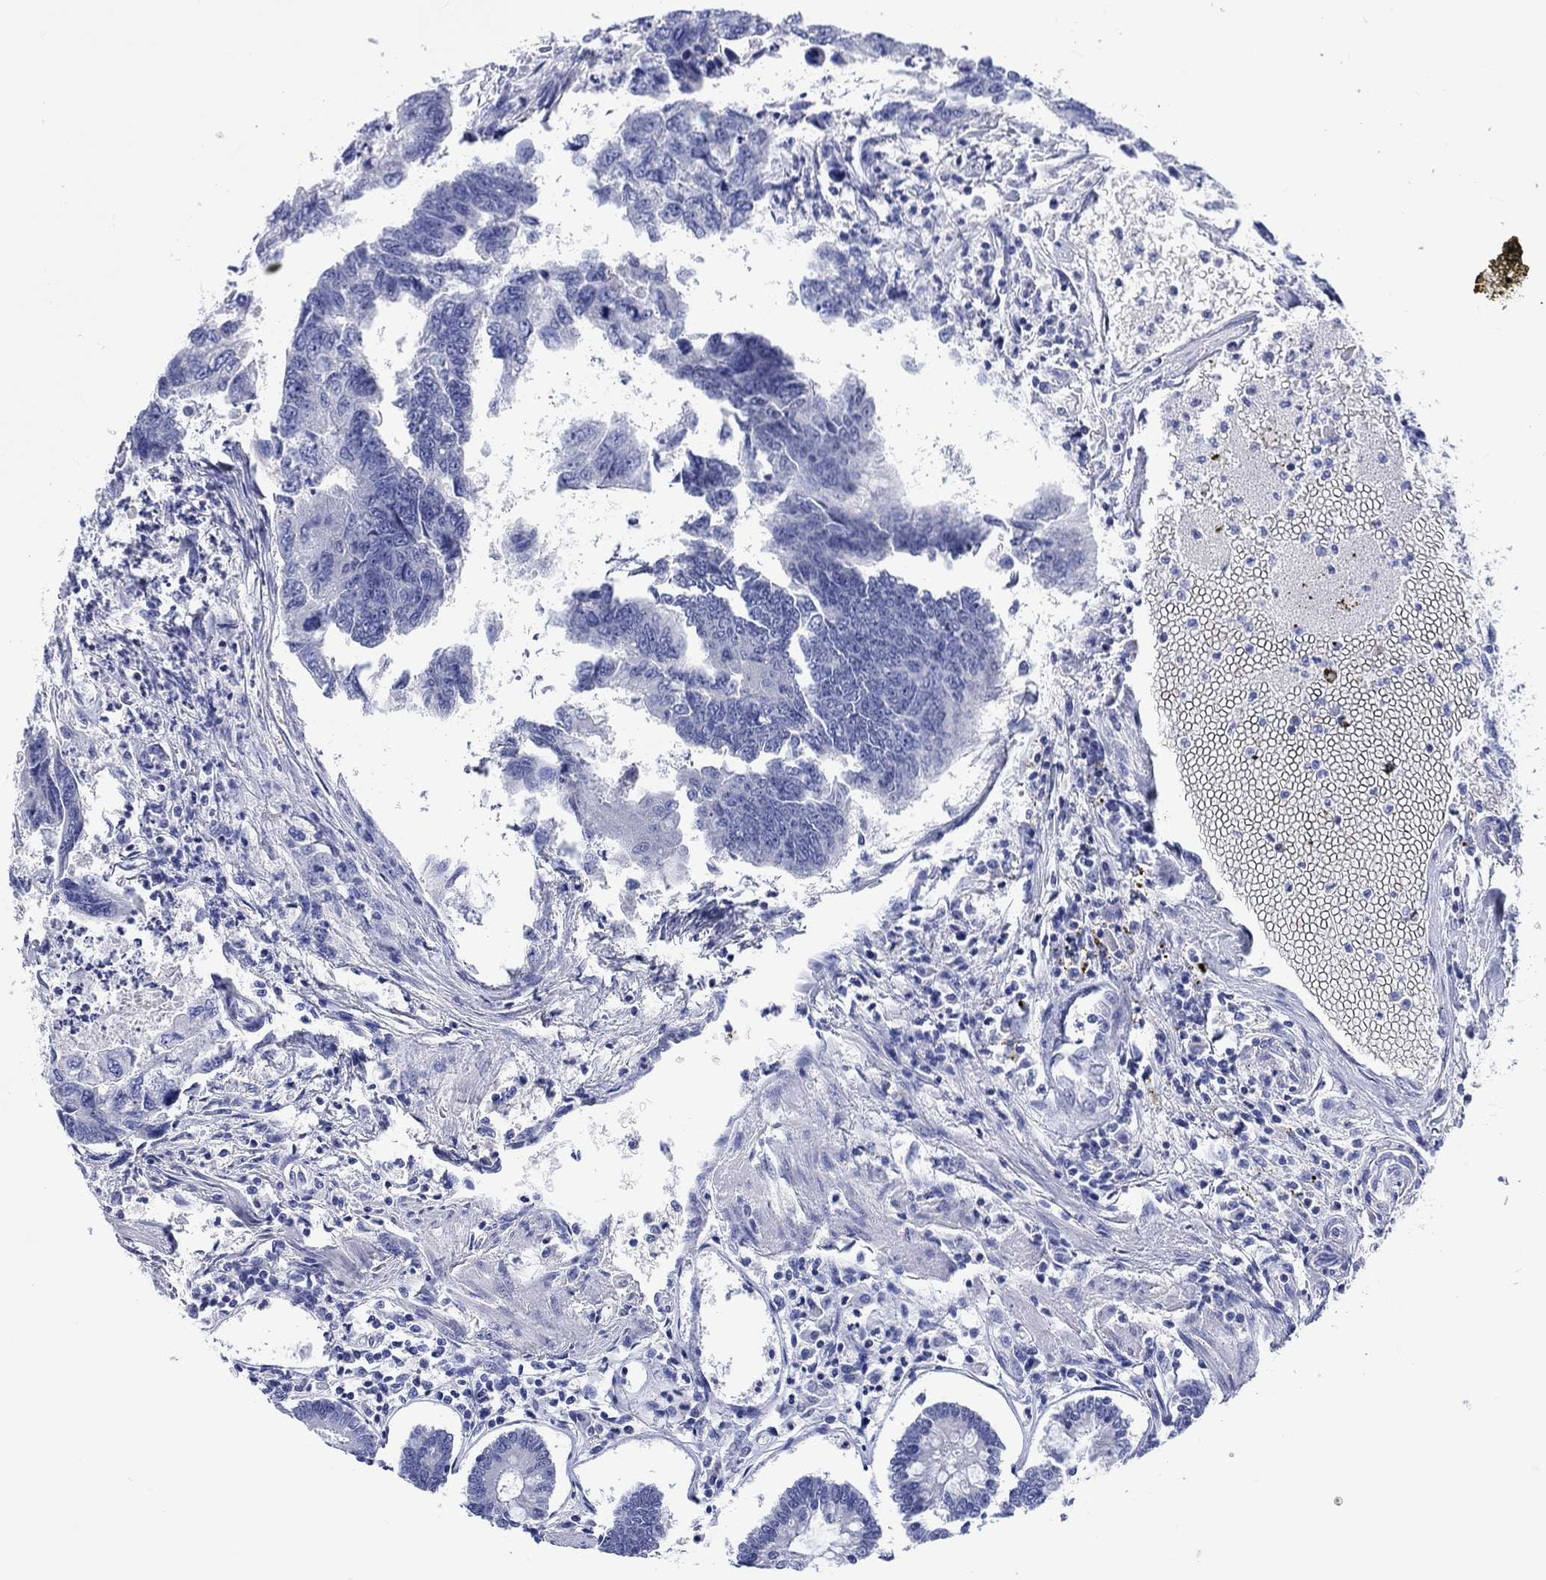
{"staining": {"intensity": "negative", "quantity": "none", "location": "none"}, "tissue": "colorectal cancer", "cell_type": "Tumor cells", "image_type": "cancer", "snomed": [{"axis": "morphology", "description": "Adenocarcinoma, NOS"}, {"axis": "topography", "description": "Colon"}], "caption": "Colorectal adenocarcinoma stained for a protein using IHC exhibits no expression tumor cells.", "gene": "TOMM20L", "patient": {"sex": "female", "age": 65}}